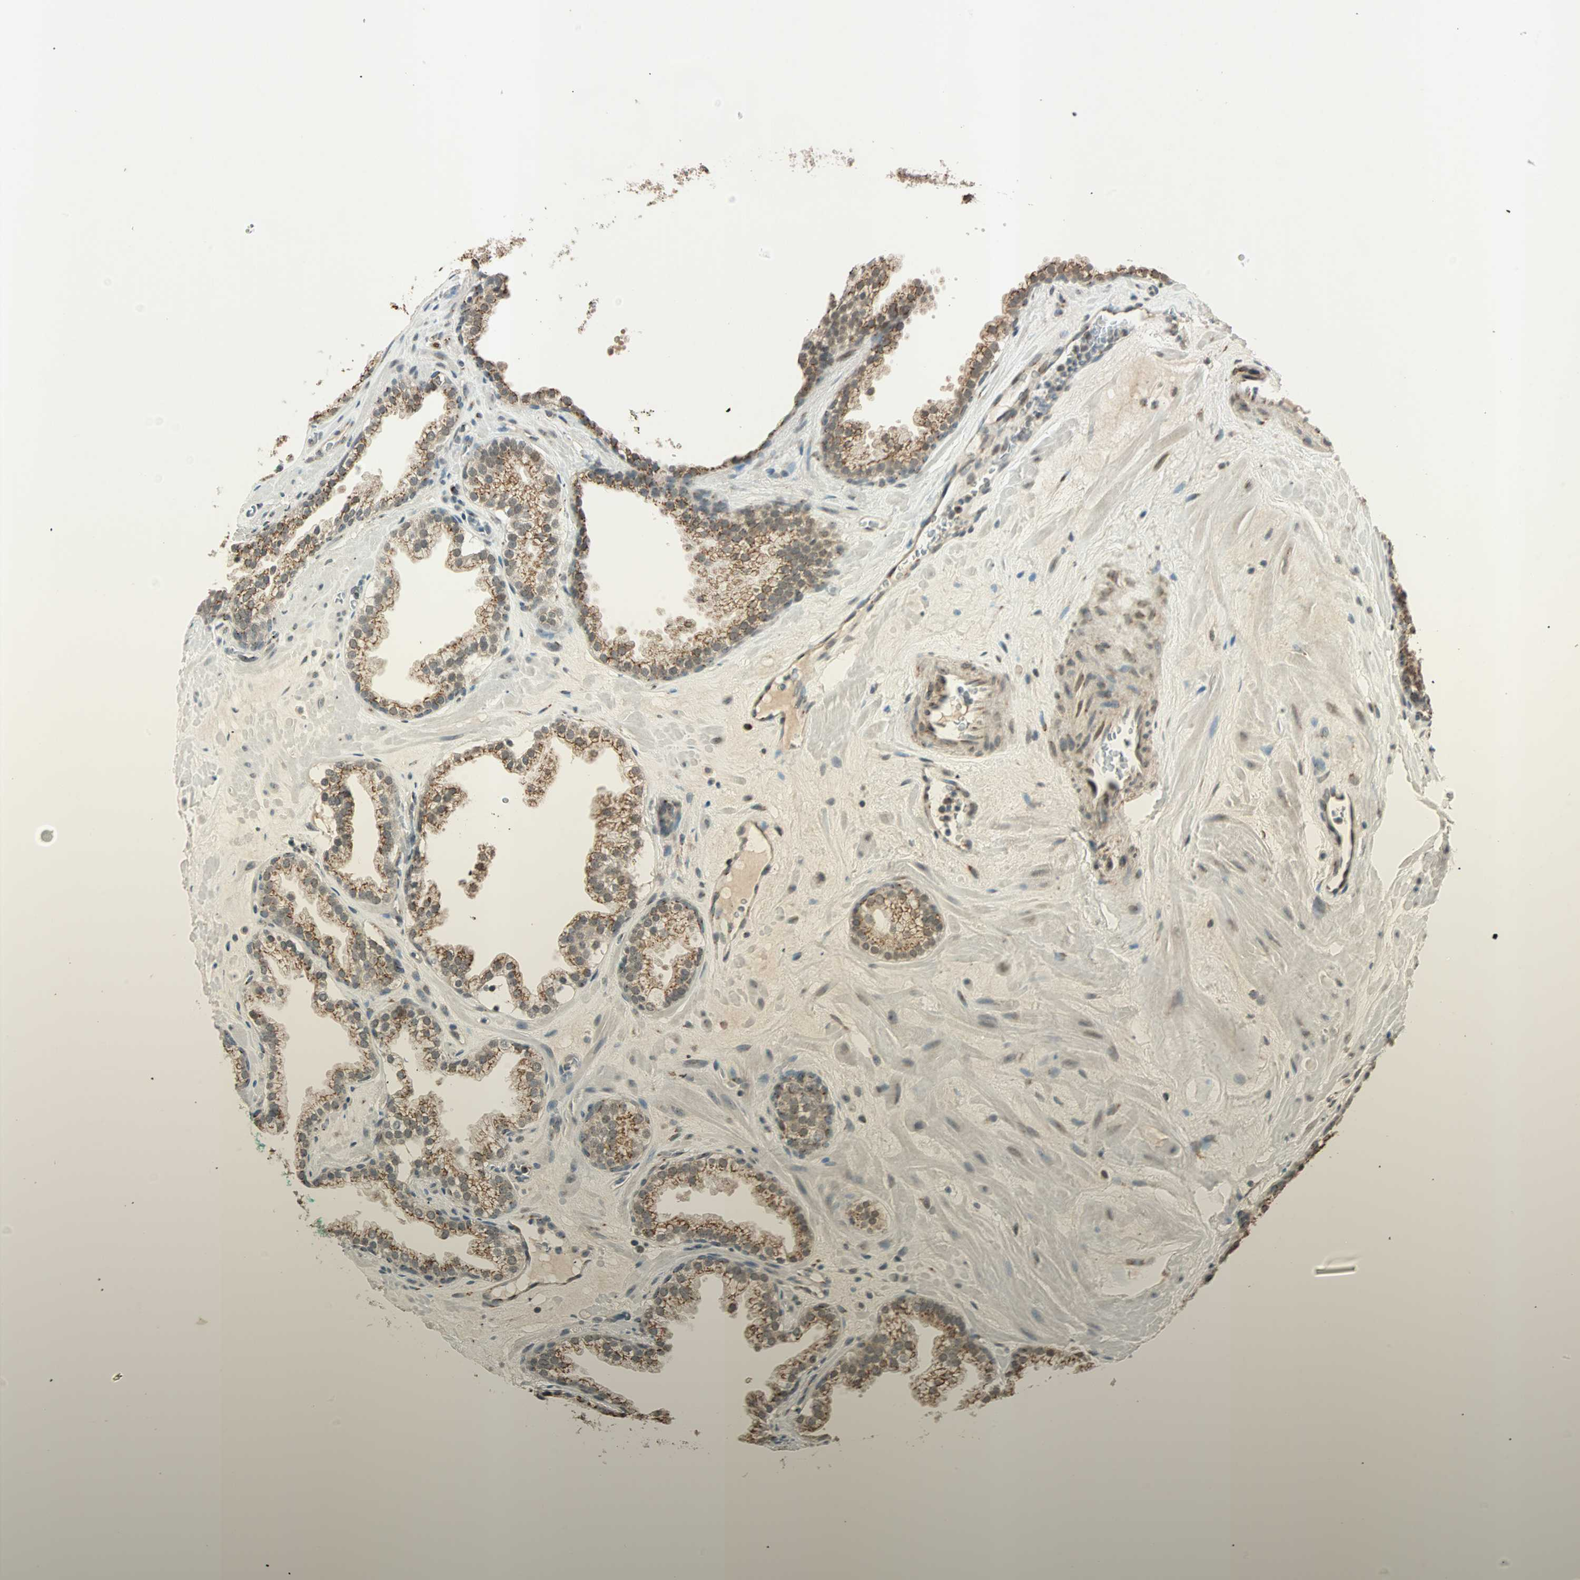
{"staining": {"intensity": "moderate", "quantity": "25%-75%", "location": "cytoplasmic/membranous"}, "tissue": "prostate cancer", "cell_type": "Tumor cells", "image_type": "cancer", "snomed": [{"axis": "morphology", "description": "Adenocarcinoma, Low grade"}, {"axis": "topography", "description": "Prostate"}], "caption": "Immunohistochemical staining of human prostate cancer reveals moderate cytoplasmic/membranous protein staining in approximately 25%-75% of tumor cells.", "gene": "PRDM2", "patient": {"sex": "male", "age": 57}}